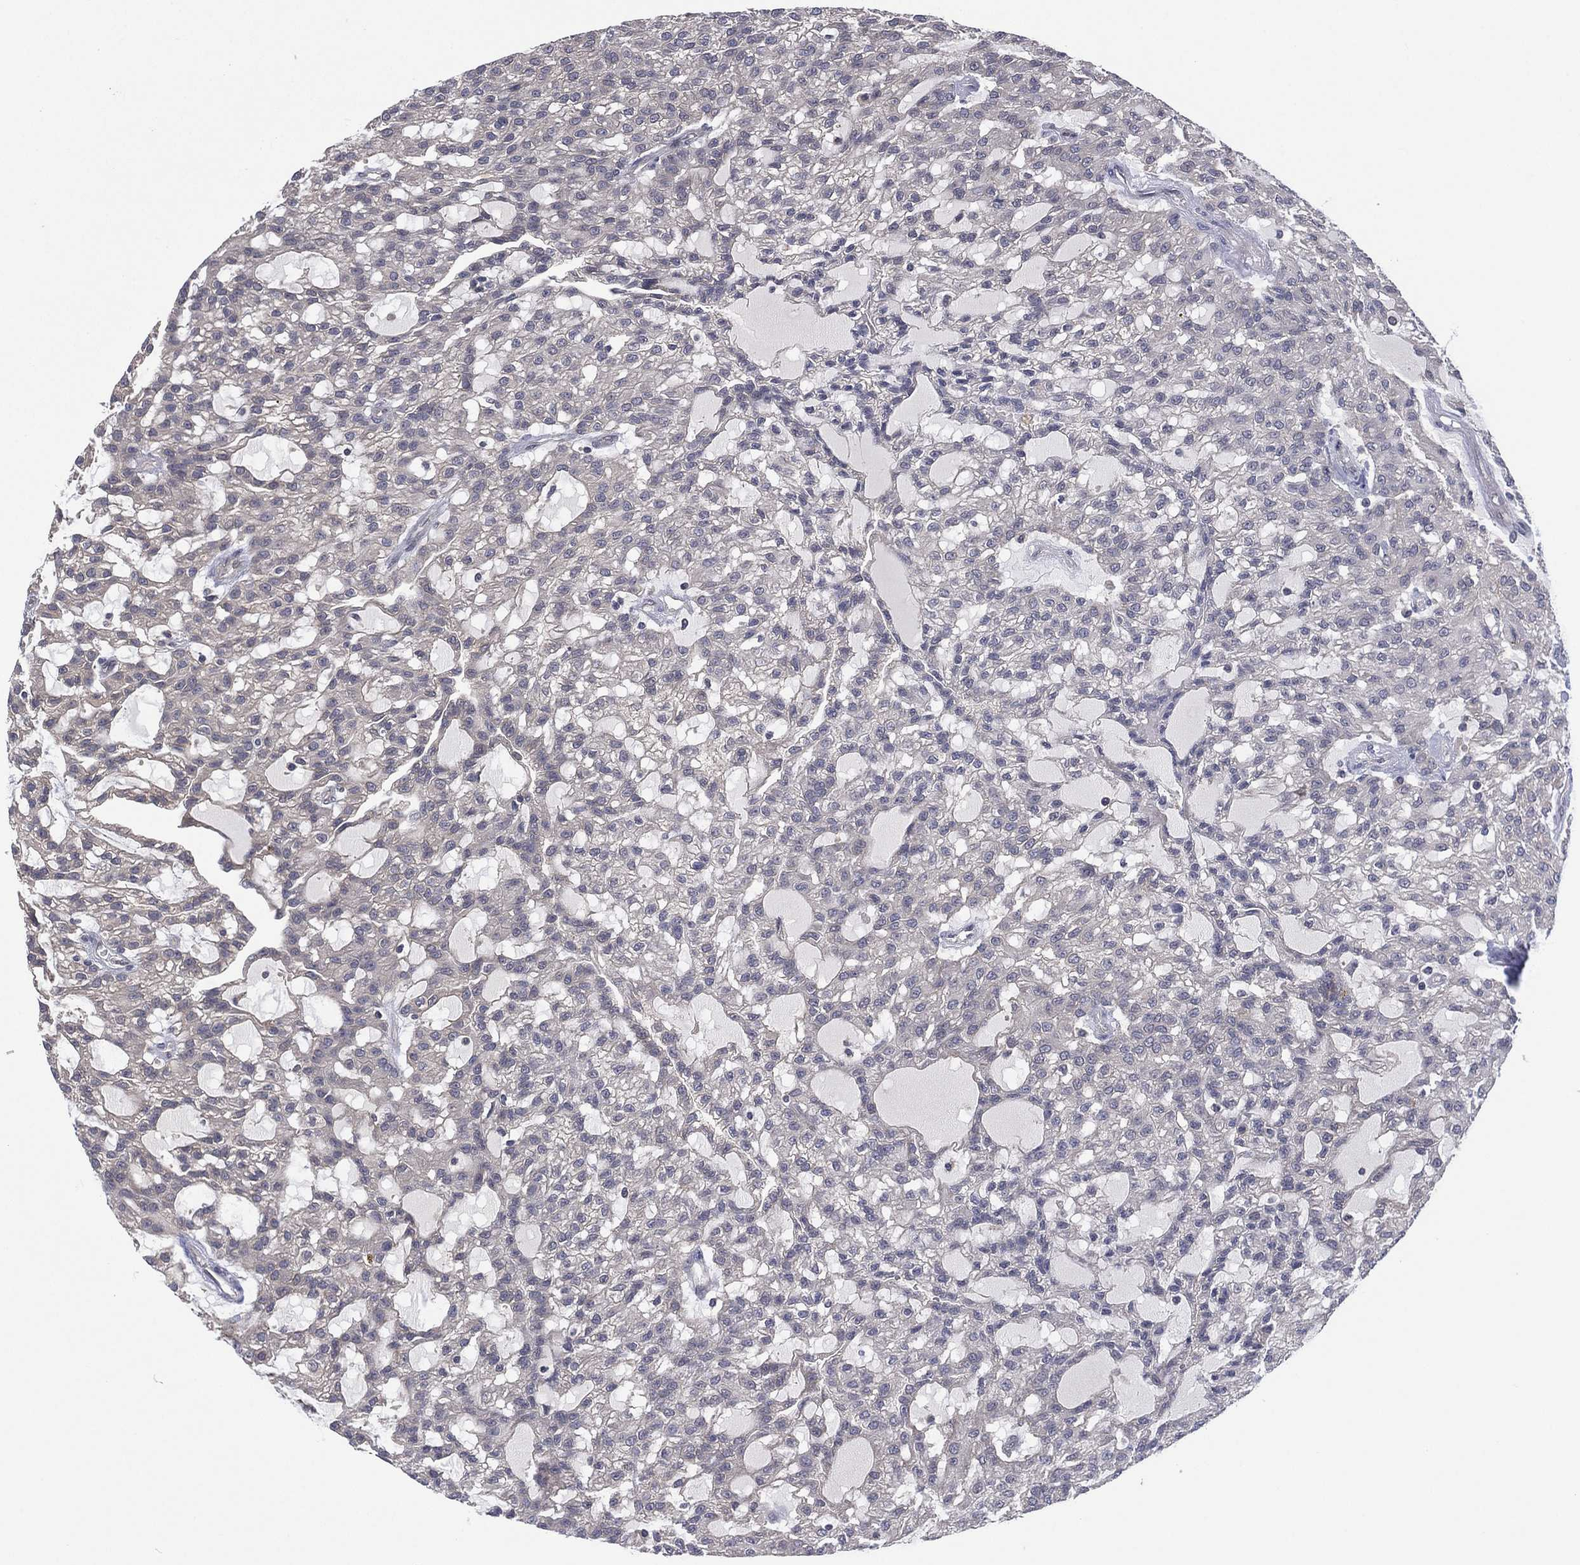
{"staining": {"intensity": "negative", "quantity": "none", "location": "none"}, "tissue": "renal cancer", "cell_type": "Tumor cells", "image_type": "cancer", "snomed": [{"axis": "morphology", "description": "Adenocarcinoma, NOS"}, {"axis": "topography", "description": "Kidney"}], "caption": "This is an immunohistochemistry (IHC) histopathology image of adenocarcinoma (renal). There is no positivity in tumor cells.", "gene": "MPP7", "patient": {"sex": "male", "age": 63}}